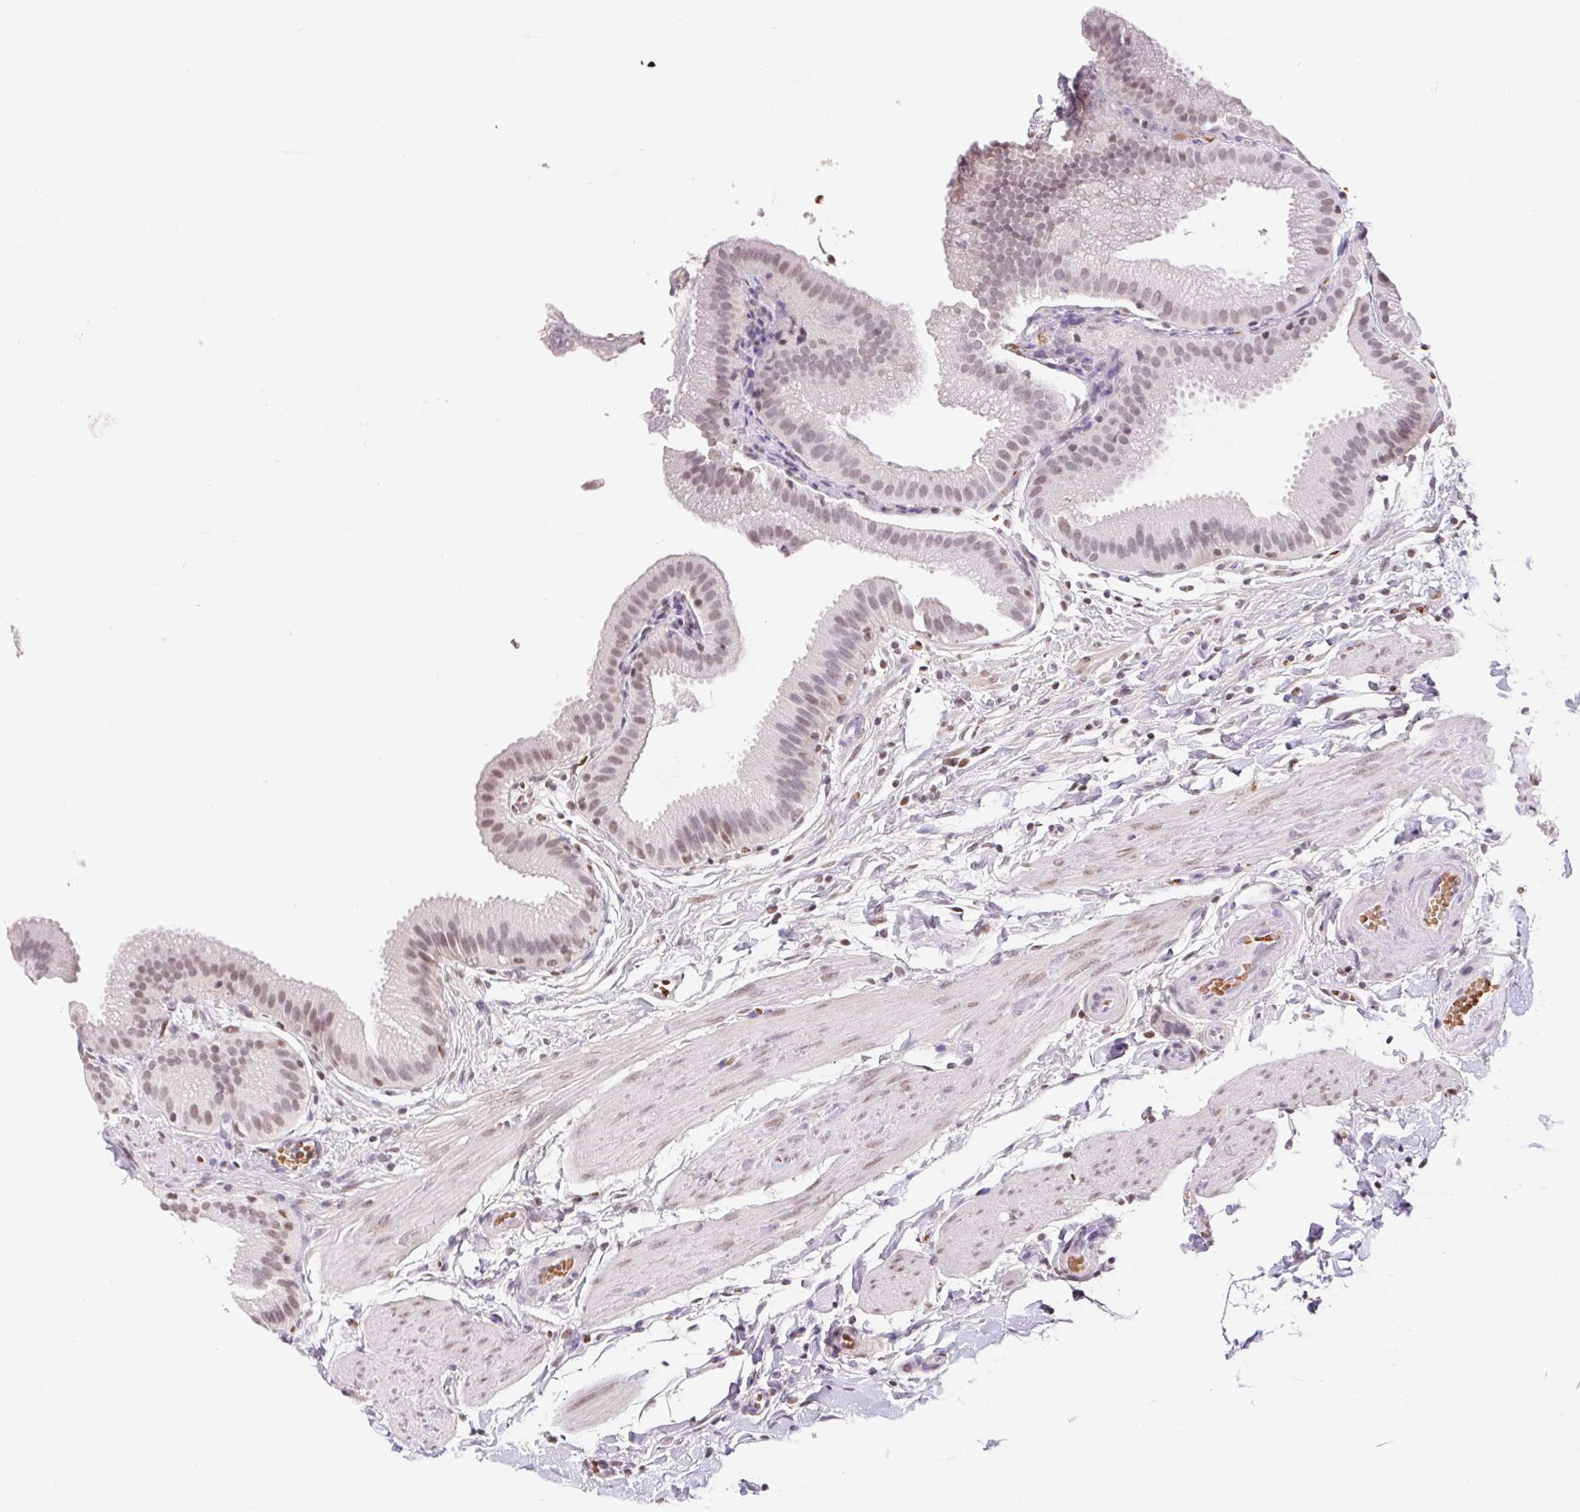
{"staining": {"intensity": "weak", "quantity": "25%-75%", "location": "nuclear"}, "tissue": "gallbladder", "cell_type": "Glandular cells", "image_type": "normal", "snomed": [{"axis": "morphology", "description": "Normal tissue, NOS"}, {"axis": "topography", "description": "Gallbladder"}], "caption": "The photomicrograph reveals immunohistochemical staining of unremarkable gallbladder. There is weak nuclear staining is appreciated in approximately 25%-75% of glandular cells. The staining was performed using DAB, with brown indicating positive protein expression. Nuclei are stained blue with hematoxylin.", "gene": "TRERF1", "patient": {"sex": "female", "age": 63}}